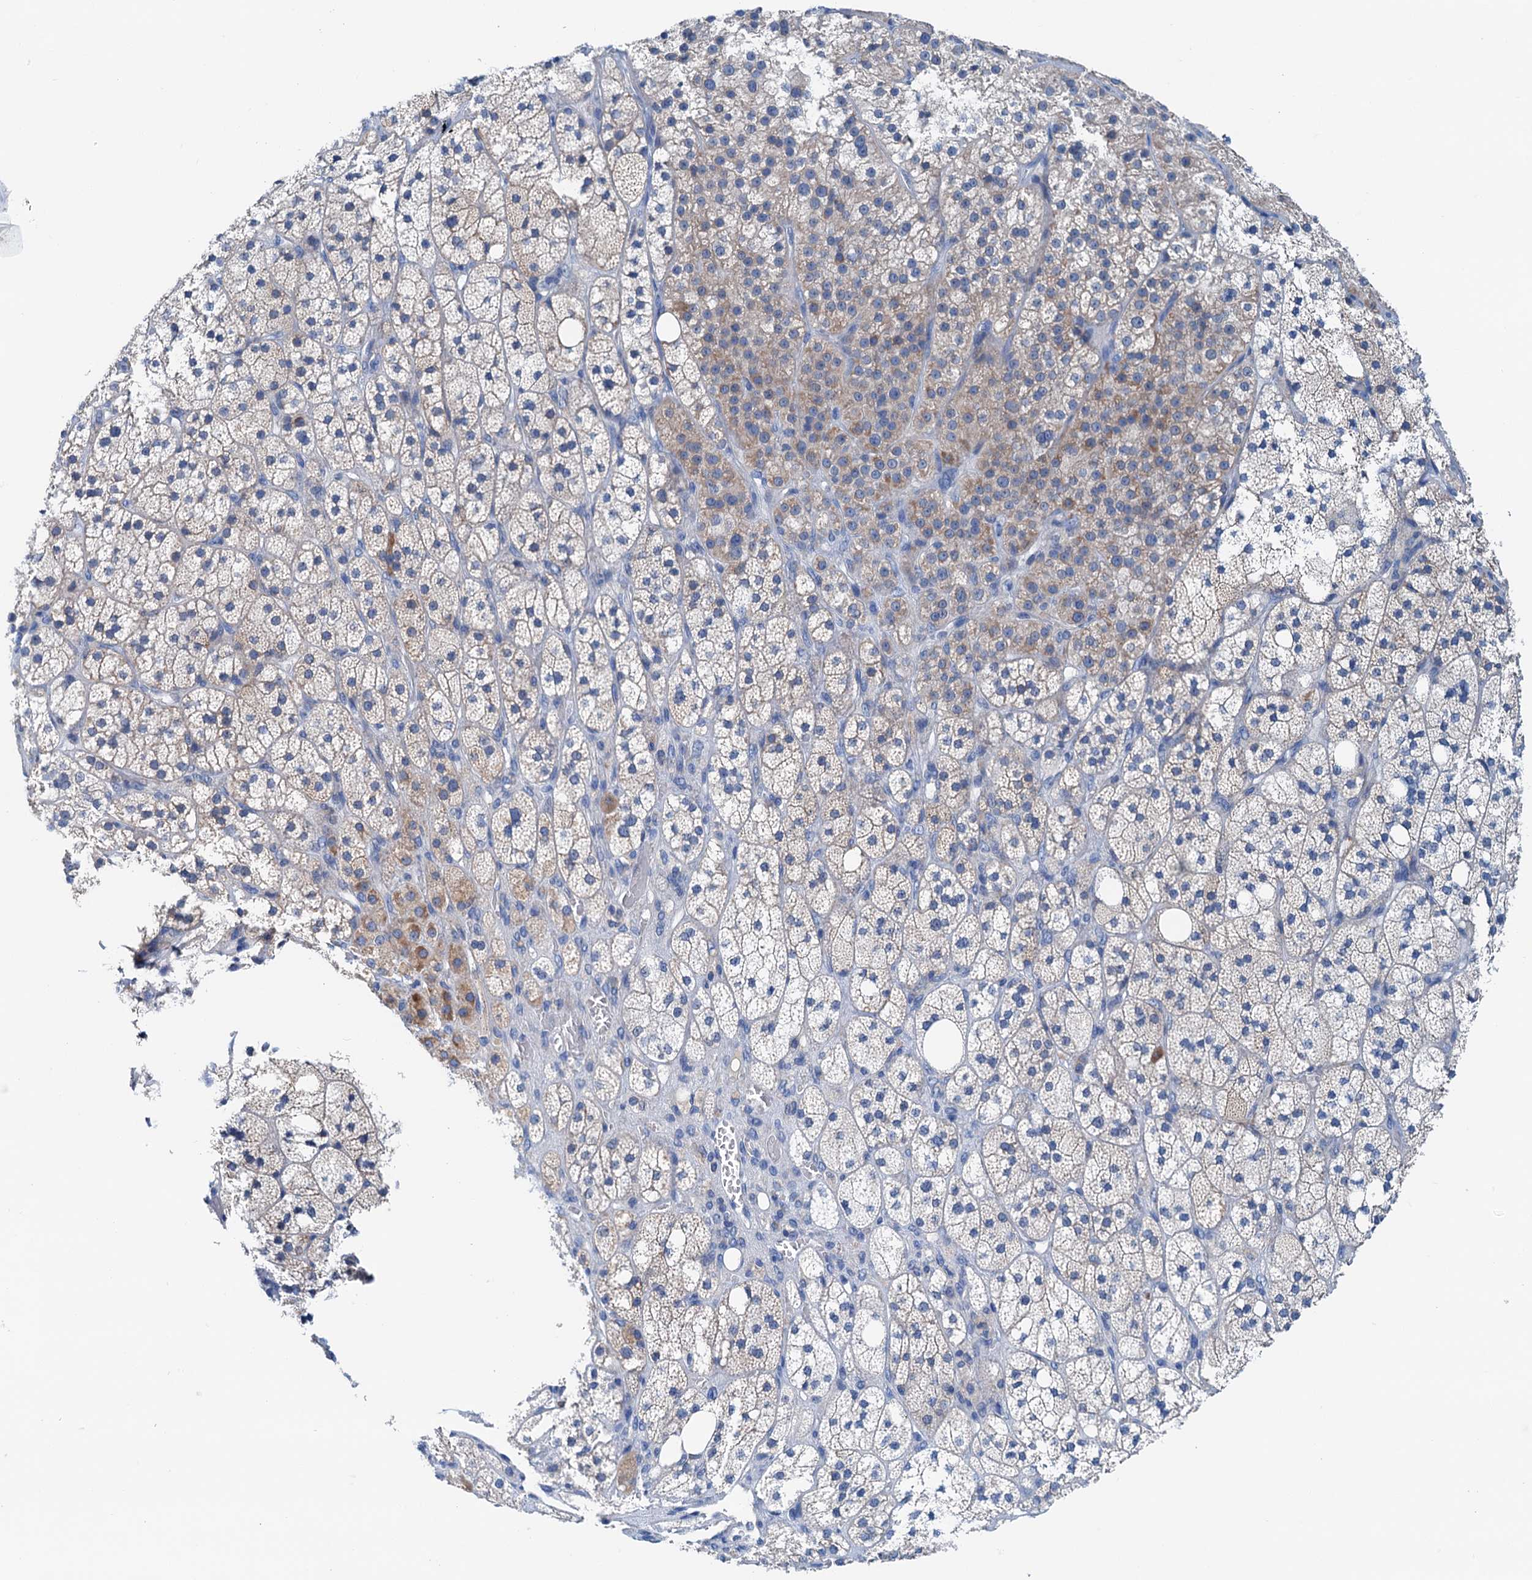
{"staining": {"intensity": "moderate", "quantity": "<25%", "location": "cytoplasmic/membranous"}, "tissue": "adrenal gland", "cell_type": "Glandular cells", "image_type": "normal", "snomed": [{"axis": "morphology", "description": "Normal tissue, NOS"}, {"axis": "topography", "description": "Adrenal gland"}], "caption": "Moderate cytoplasmic/membranous protein staining is present in about <25% of glandular cells in adrenal gland. (DAB = brown stain, brightfield microscopy at high magnification).", "gene": "KNDC1", "patient": {"sex": "male", "age": 61}}